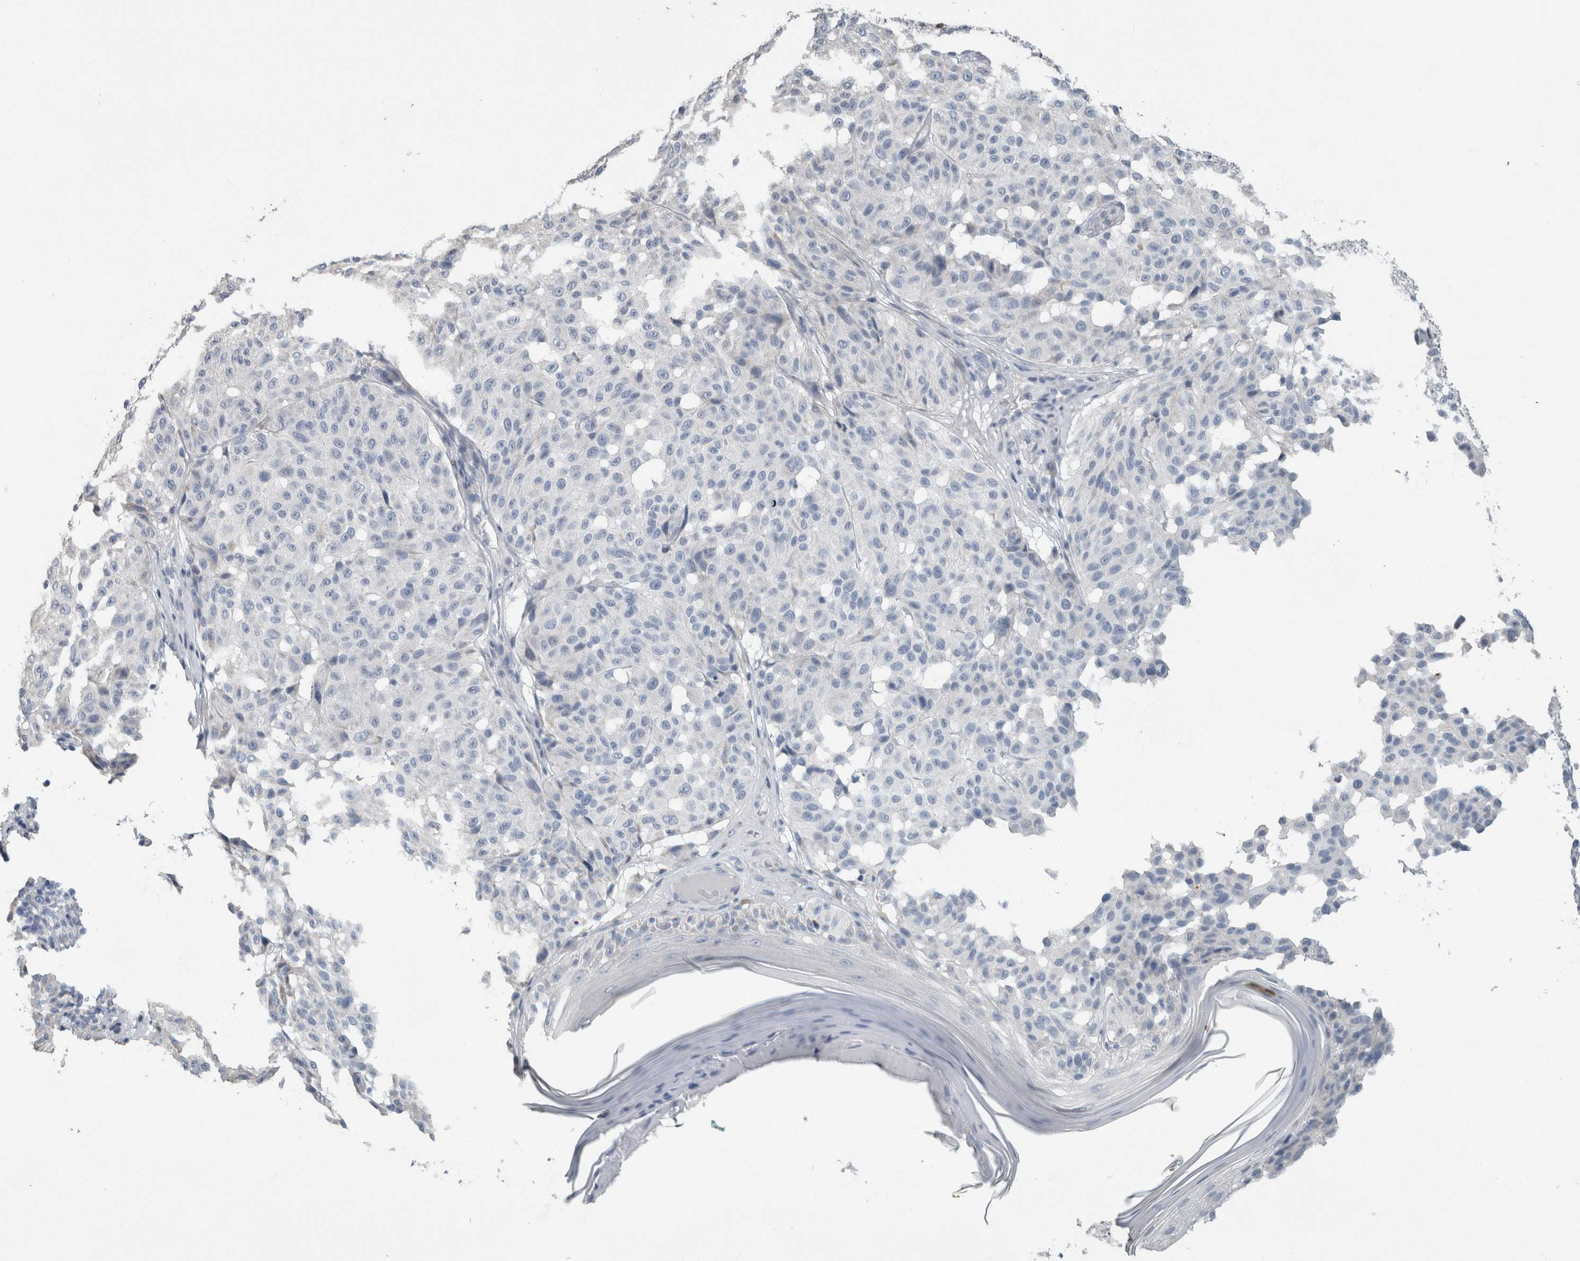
{"staining": {"intensity": "negative", "quantity": "none", "location": "none"}, "tissue": "melanoma", "cell_type": "Tumor cells", "image_type": "cancer", "snomed": [{"axis": "morphology", "description": "Malignant melanoma, NOS"}, {"axis": "topography", "description": "Skin"}], "caption": "Immunohistochemistry (IHC) histopathology image of neoplastic tissue: malignant melanoma stained with DAB (3,3'-diaminobenzidine) reveals no significant protein expression in tumor cells.", "gene": "NEFM", "patient": {"sex": "female", "age": 46}}